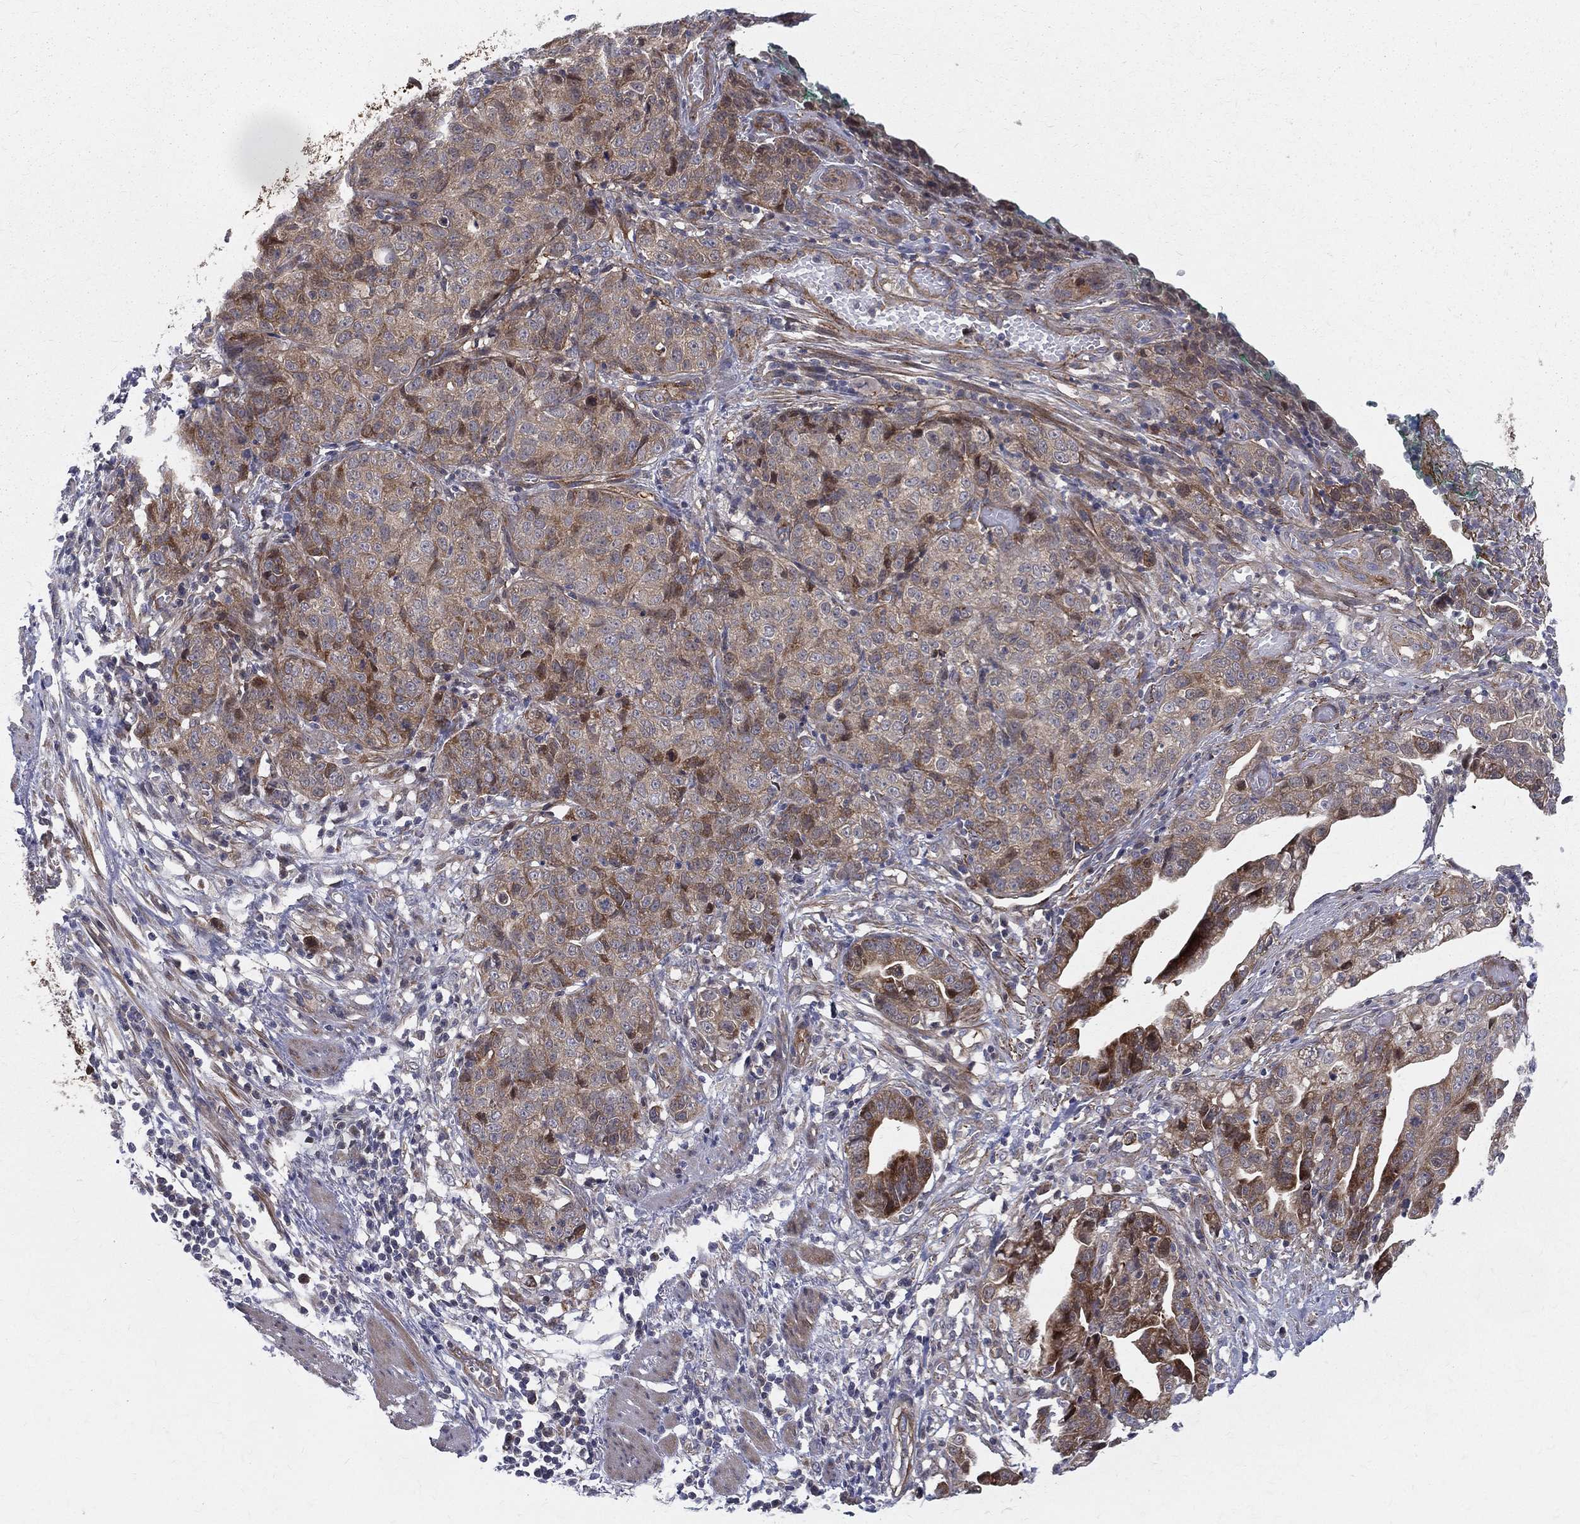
{"staining": {"intensity": "moderate", "quantity": "25%-75%", "location": "cytoplasmic/membranous"}, "tissue": "stomach cancer", "cell_type": "Tumor cells", "image_type": "cancer", "snomed": [{"axis": "morphology", "description": "Adenocarcinoma, NOS"}, {"axis": "topography", "description": "Stomach, upper"}], "caption": "Immunohistochemical staining of stomach cancer (adenocarcinoma) demonstrates moderate cytoplasmic/membranous protein expression in about 25%-75% of tumor cells. The staining was performed using DAB (3,3'-diaminobenzidine), with brown indicating positive protein expression. Nuclei are stained blue with hematoxylin.", "gene": "POMZP3", "patient": {"sex": "female", "age": 67}}